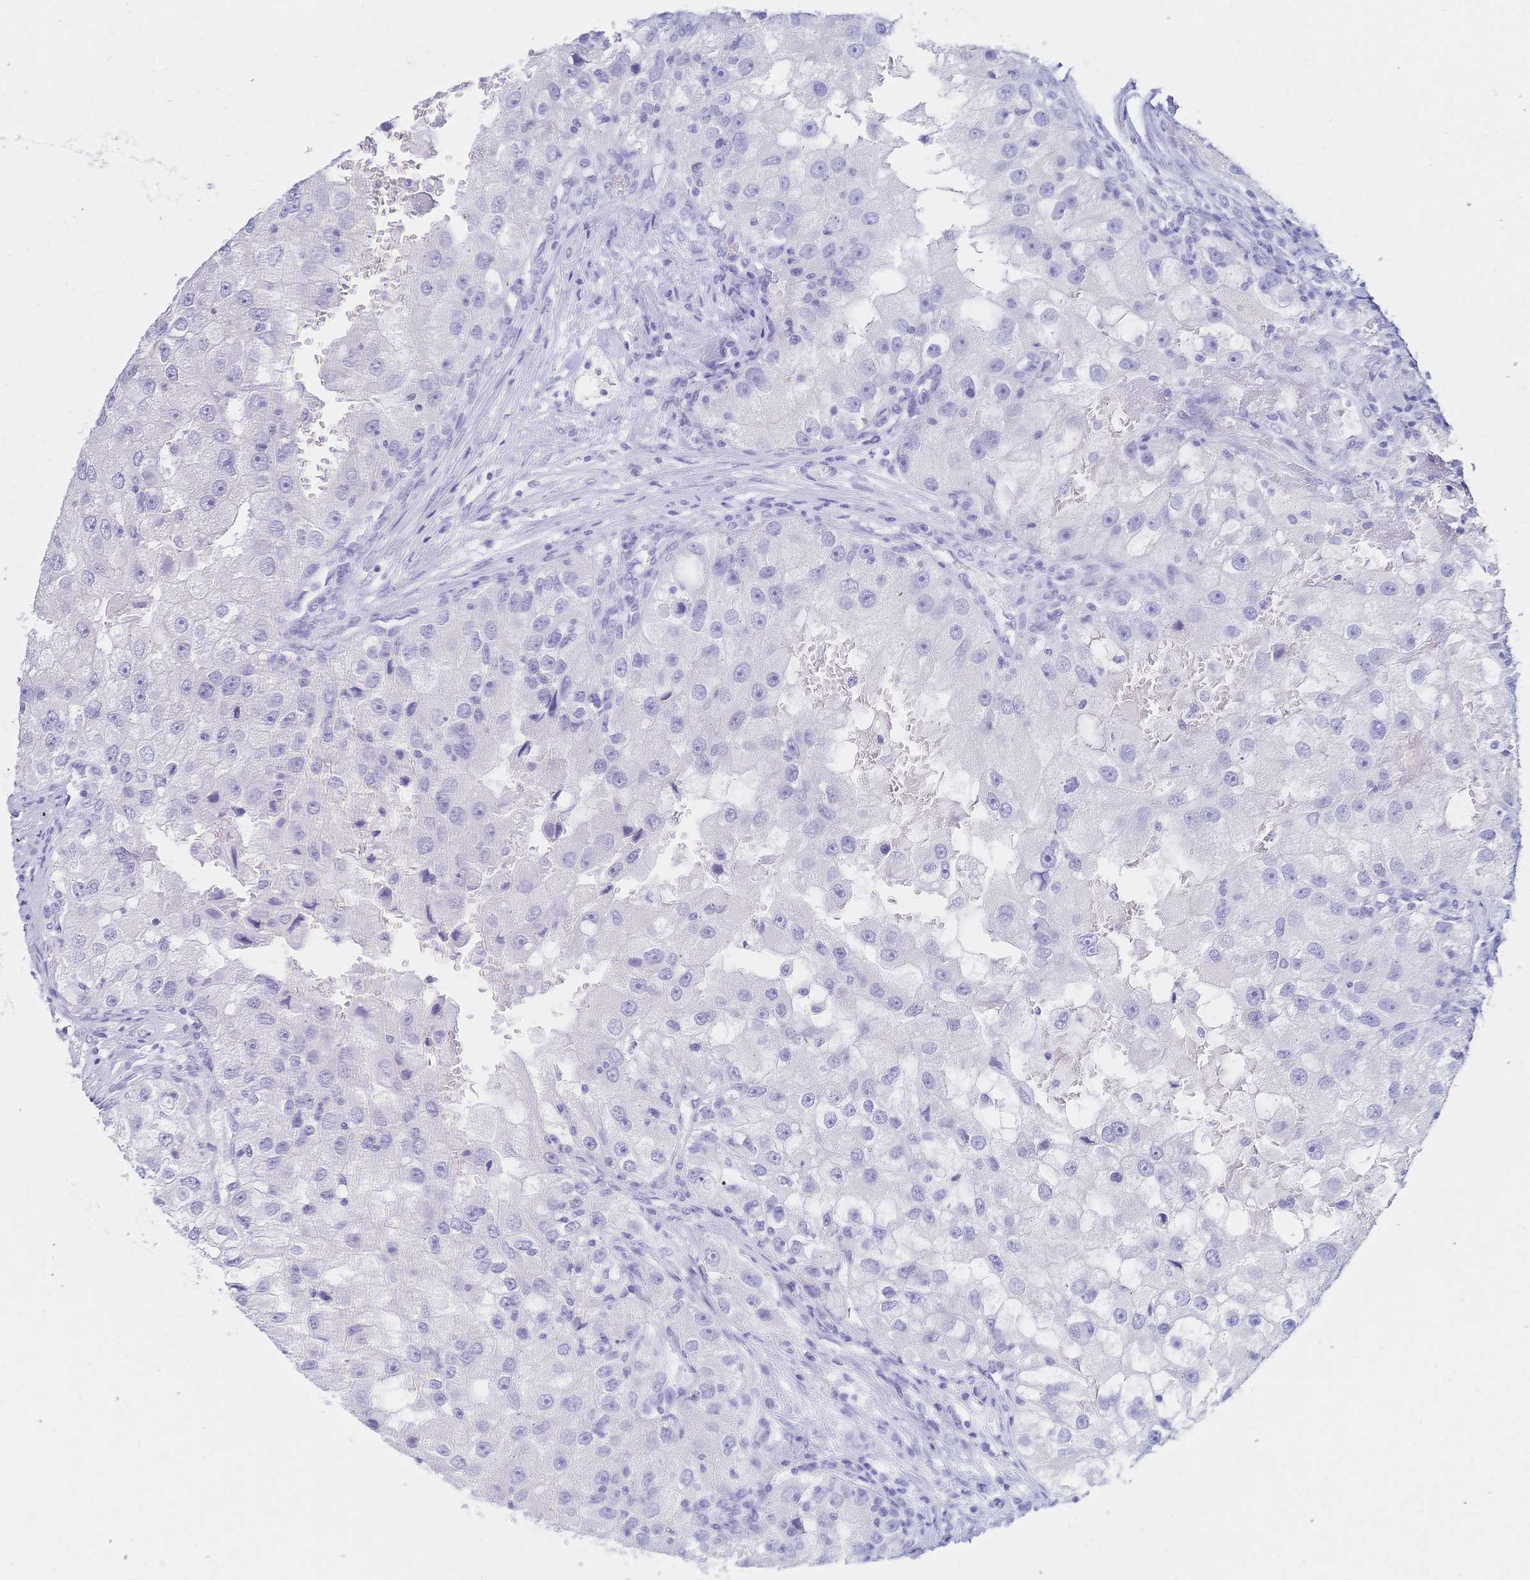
{"staining": {"intensity": "negative", "quantity": "none", "location": "none"}, "tissue": "renal cancer", "cell_type": "Tumor cells", "image_type": "cancer", "snomed": [{"axis": "morphology", "description": "Adenocarcinoma, NOS"}, {"axis": "topography", "description": "Kidney"}], "caption": "Tumor cells show no significant protein positivity in renal cancer (adenocarcinoma).", "gene": "MEP1B", "patient": {"sex": "male", "age": 63}}